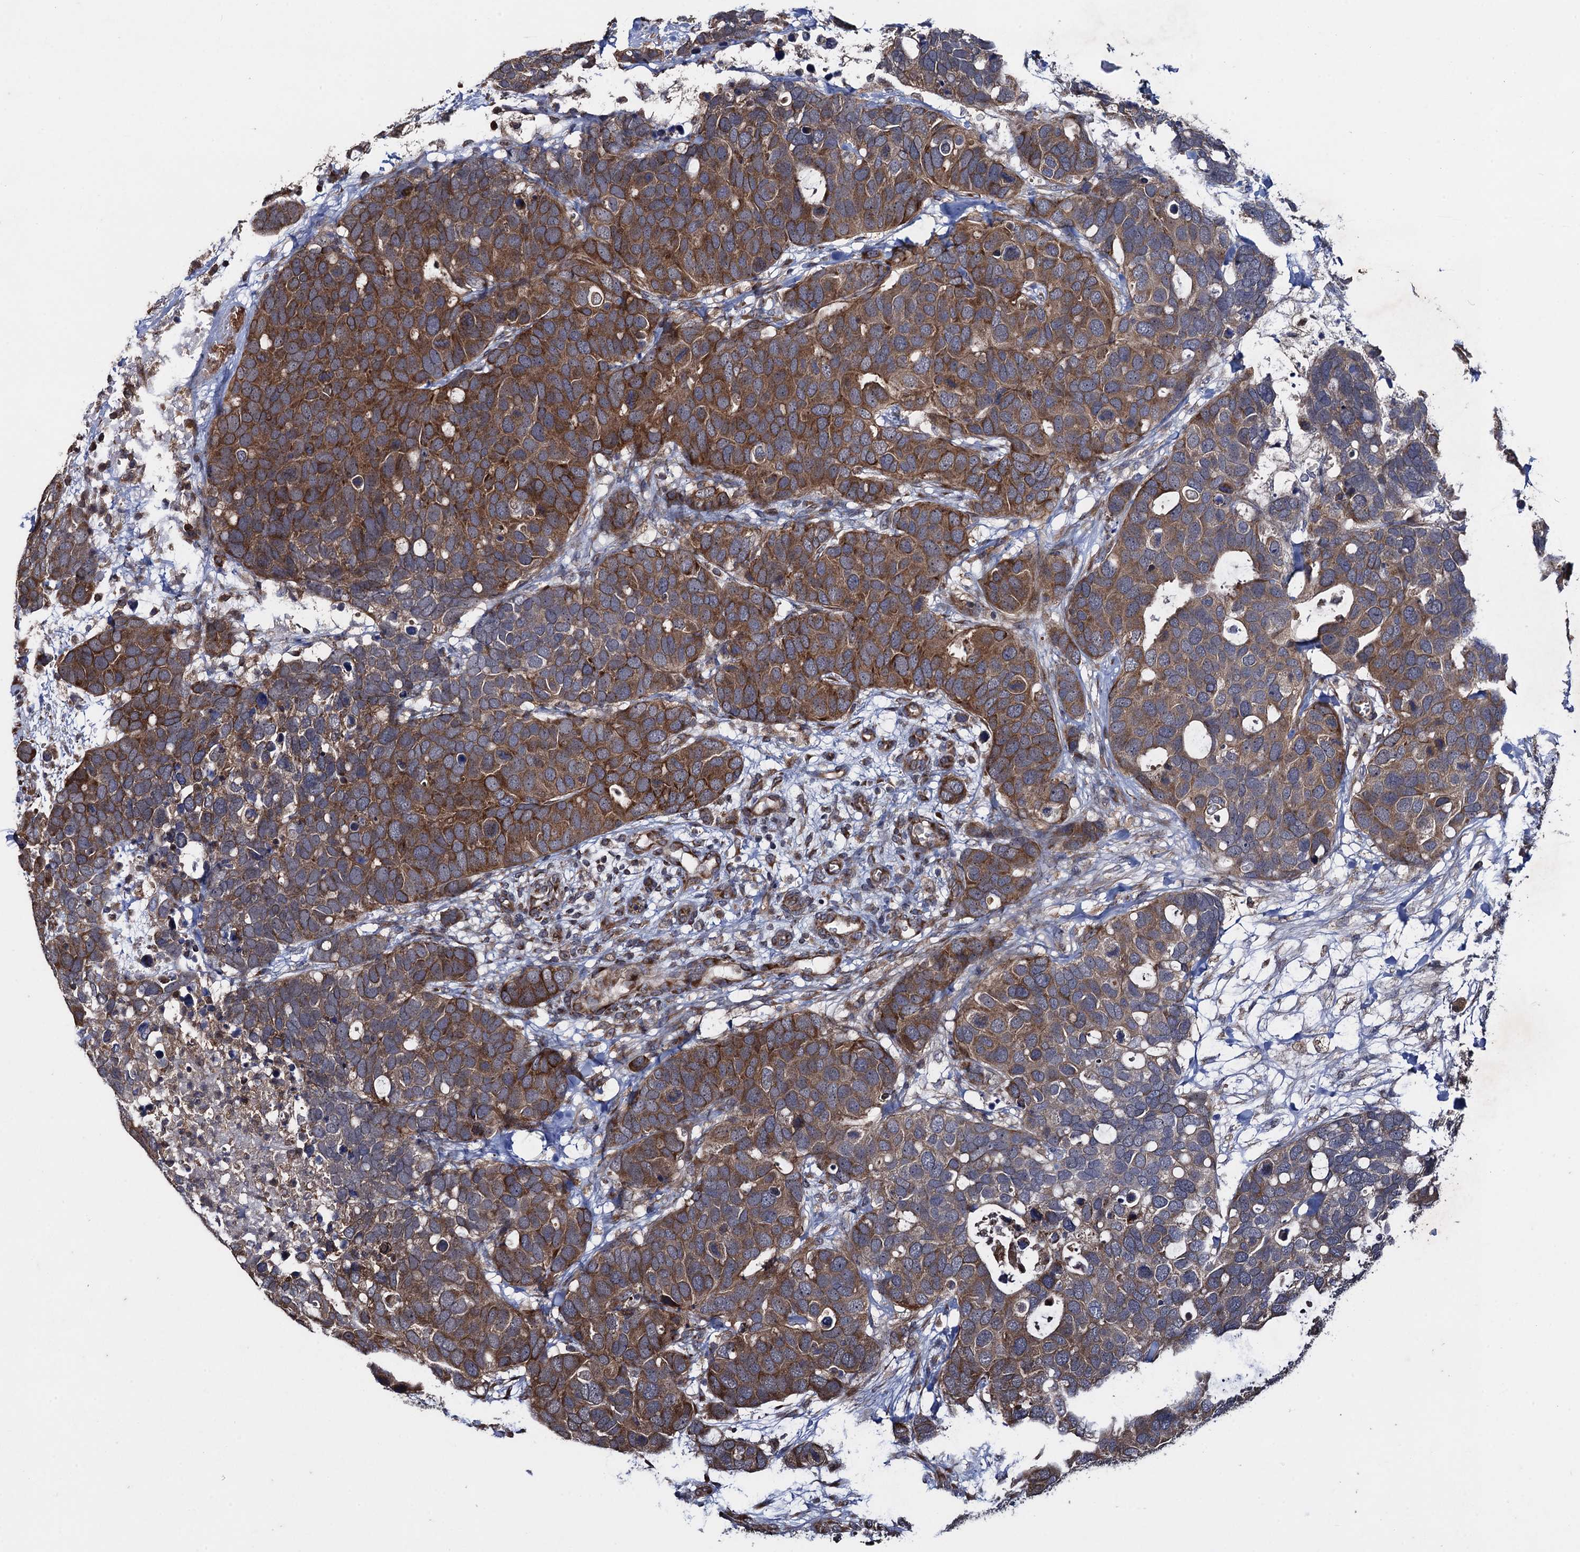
{"staining": {"intensity": "moderate", "quantity": "25%-75%", "location": "cytoplasmic/membranous"}, "tissue": "breast cancer", "cell_type": "Tumor cells", "image_type": "cancer", "snomed": [{"axis": "morphology", "description": "Duct carcinoma"}, {"axis": "topography", "description": "Breast"}], "caption": "An immunohistochemistry (IHC) micrograph of neoplastic tissue is shown. Protein staining in brown shows moderate cytoplasmic/membranous positivity in breast cancer within tumor cells.", "gene": "HAUS1", "patient": {"sex": "female", "age": 83}}